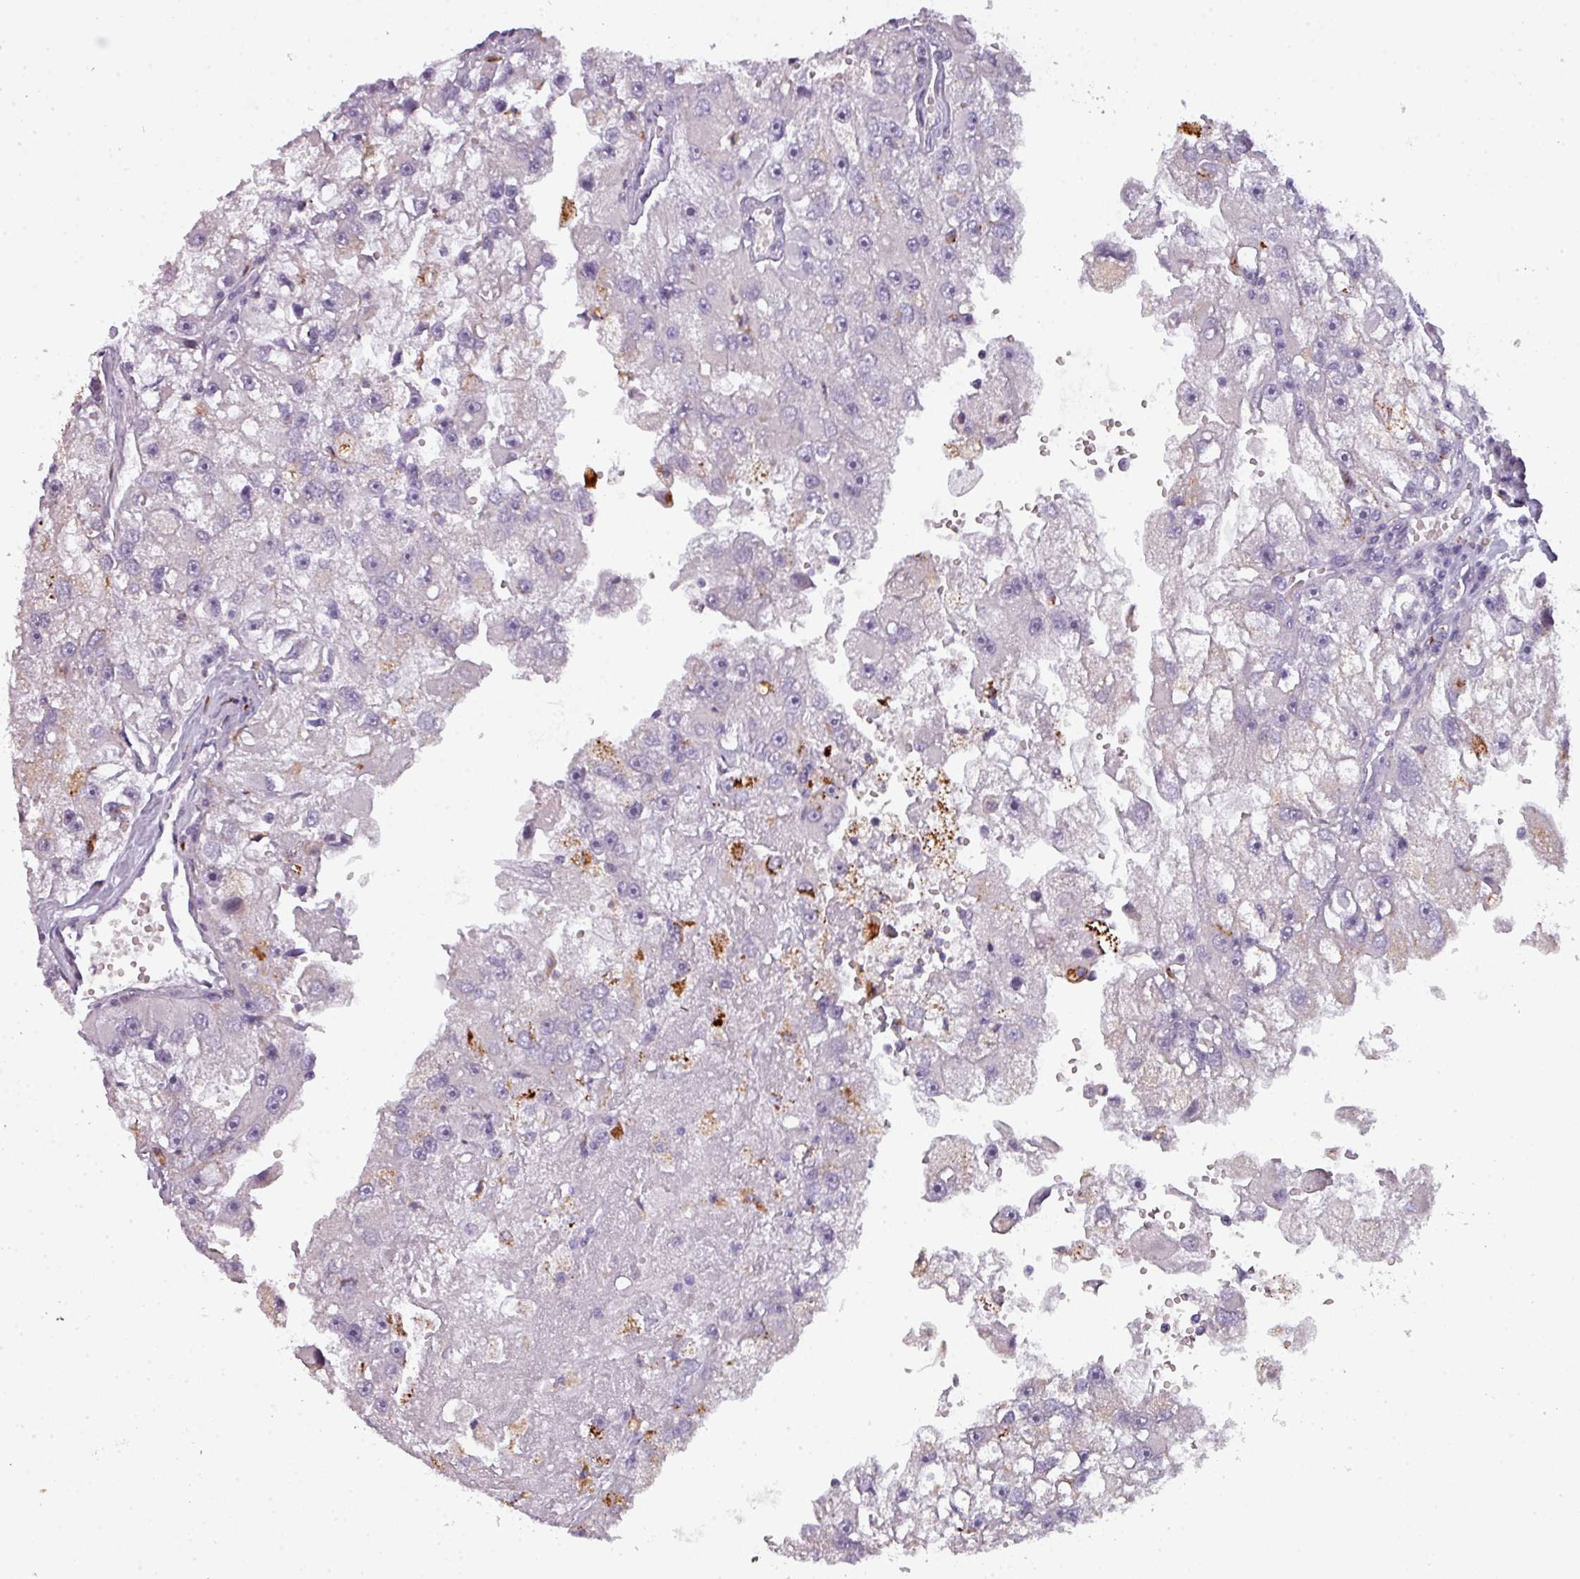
{"staining": {"intensity": "negative", "quantity": "none", "location": "none"}, "tissue": "renal cancer", "cell_type": "Tumor cells", "image_type": "cancer", "snomed": [{"axis": "morphology", "description": "Adenocarcinoma, NOS"}, {"axis": "topography", "description": "Kidney"}], "caption": "Tumor cells show no significant protein positivity in renal cancer (adenocarcinoma).", "gene": "TMEFF1", "patient": {"sex": "male", "age": 63}}